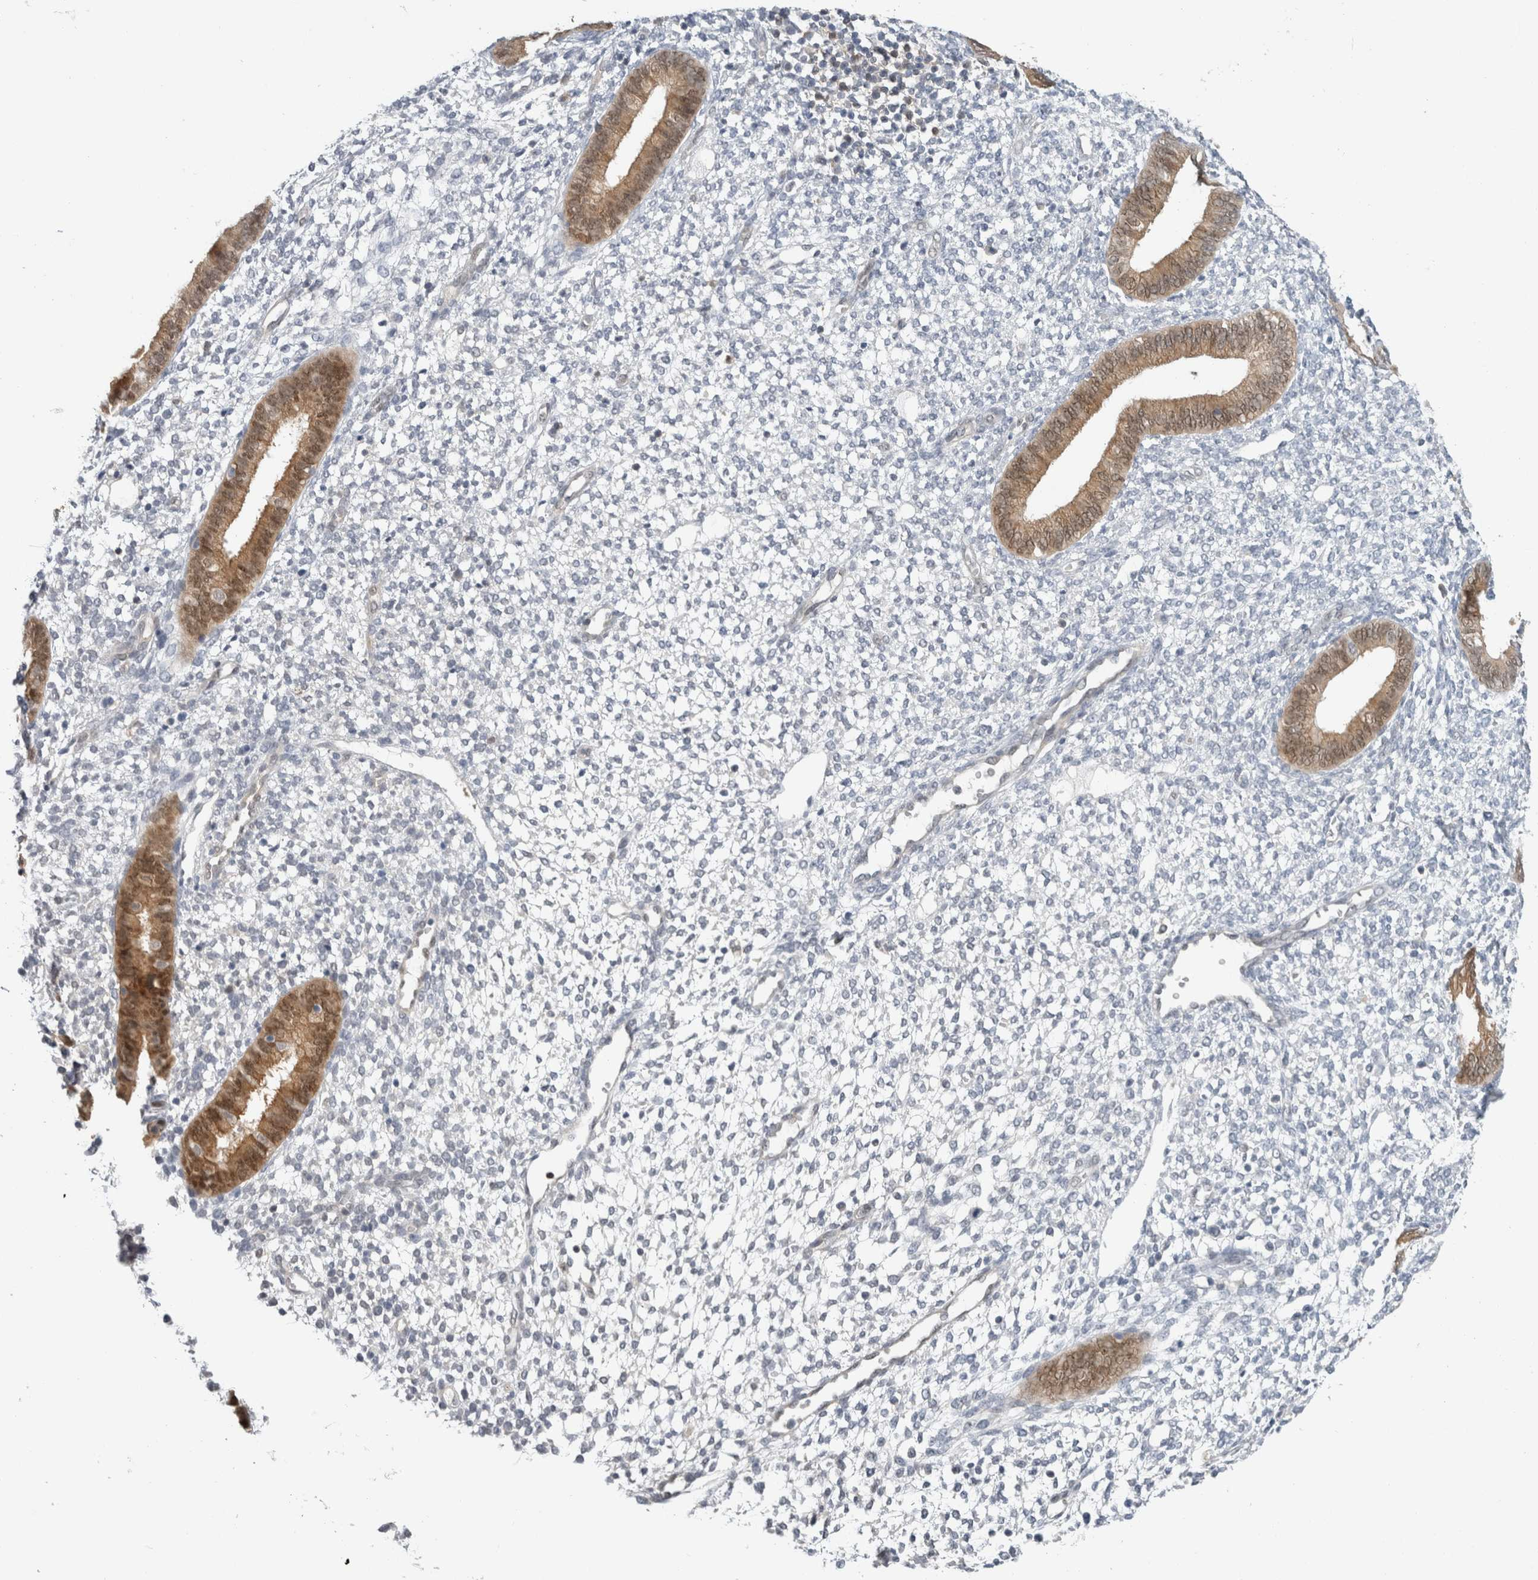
{"staining": {"intensity": "negative", "quantity": "none", "location": "none"}, "tissue": "endometrium", "cell_type": "Cells in endometrial stroma", "image_type": "normal", "snomed": [{"axis": "morphology", "description": "Normal tissue, NOS"}, {"axis": "topography", "description": "Endometrium"}], "caption": "This micrograph is of unremarkable endometrium stained with immunohistochemistry (IHC) to label a protein in brown with the nuclei are counter-stained blue. There is no staining in cells in endometrial stroma. (Brightfield microscopy of DAB (3,3'-diaminobenzidine) immunohistochemistry at high magnification).", "gene": "CASP6", "patient": {"sex": "female", "age": 46}}